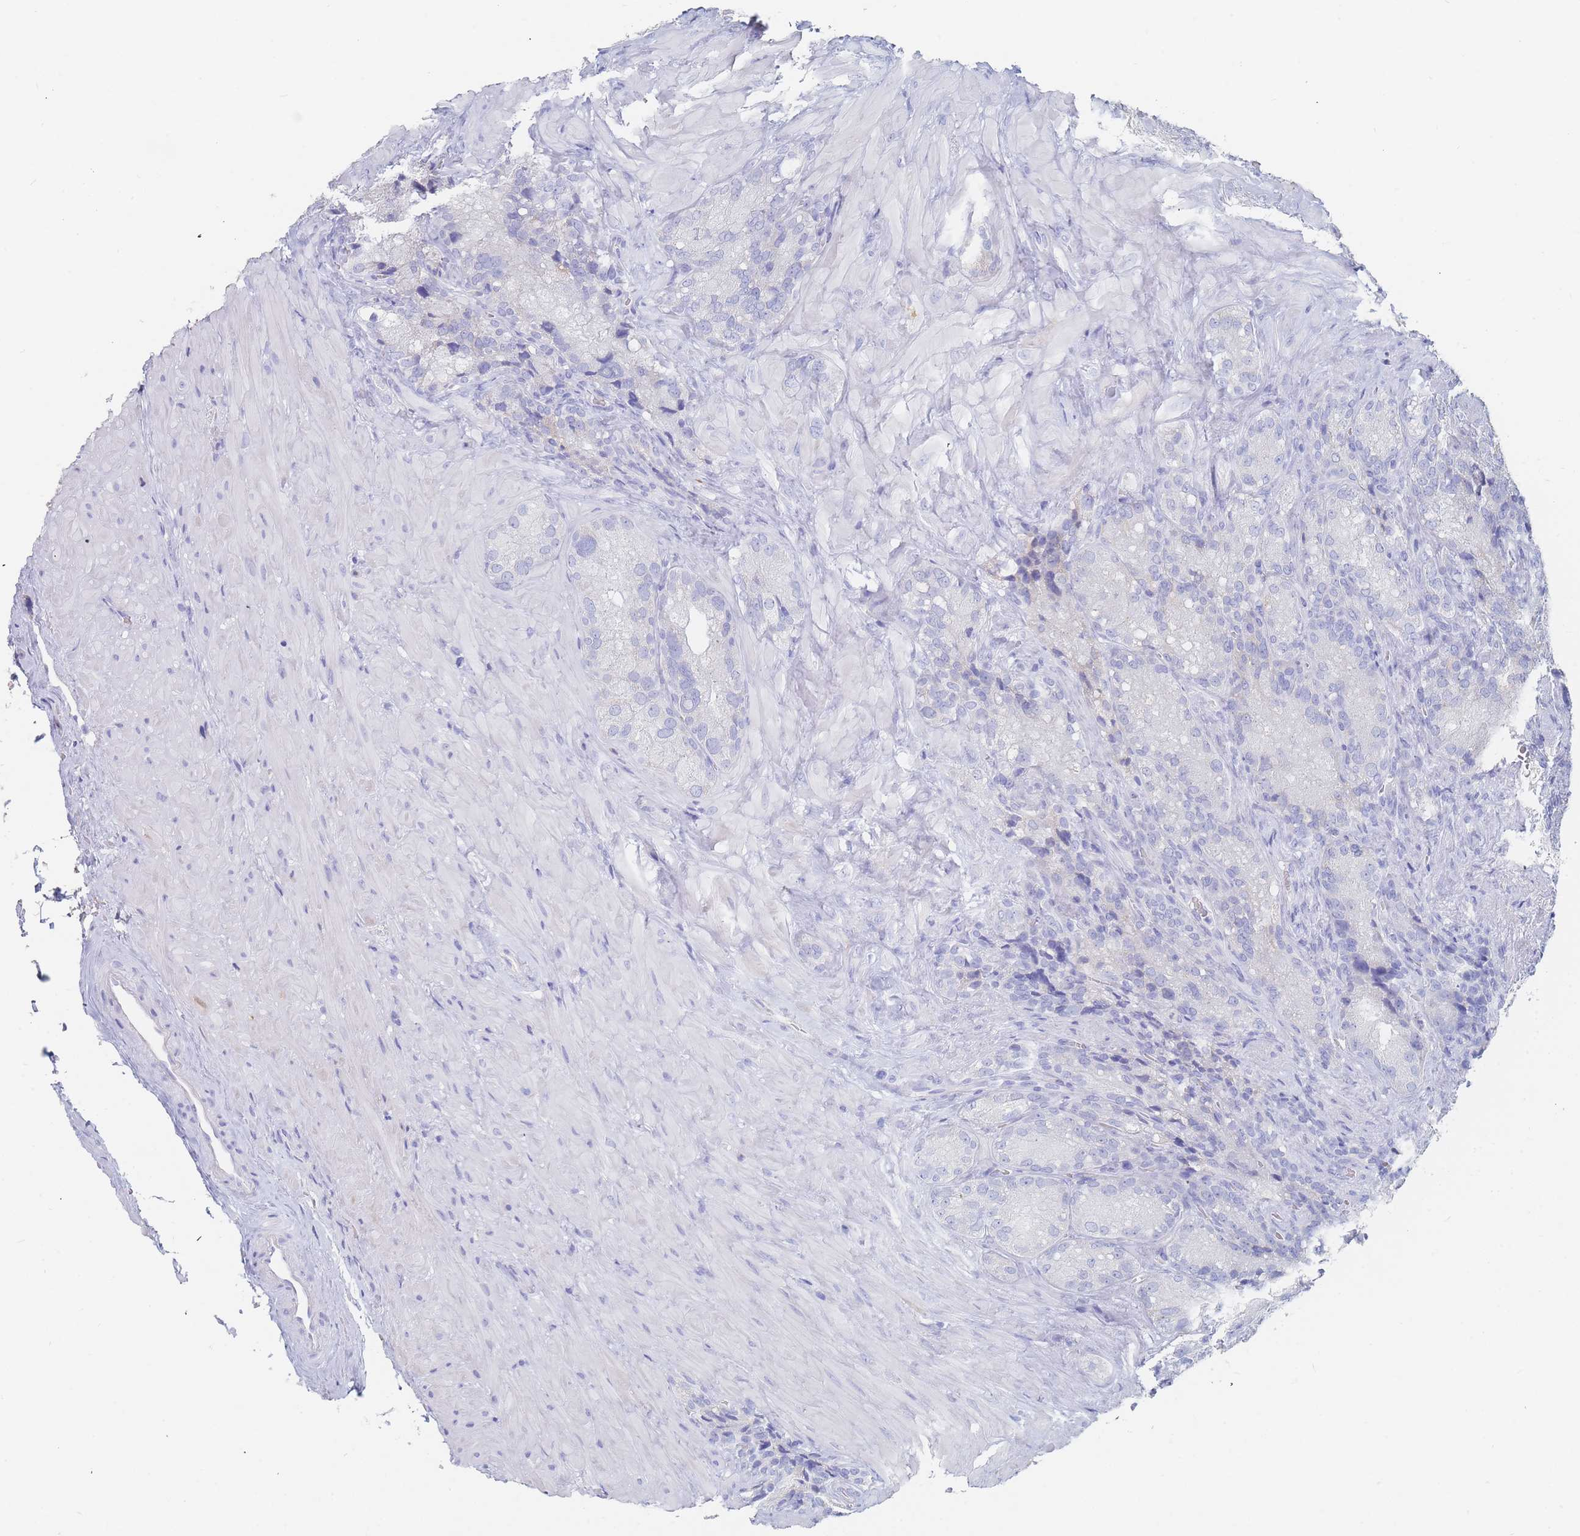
{"staining": {"intensity": "negative", "quantity": "none", "location": "none"}, "tissue": "seminal vesicle", "cell_type": "Glandular cells", "image_type": "normal", "snomed": [{"axis": "morphology", "description": "Normal tissue, NOS"}, {"axis": "topography", "description": "Seminal veicle"}], "caption": "Immunohistochemistry (IHC) of benign human seminal vesicle displays no positivity in glandular cells.", "gene": "SLC25A35", "patient": {"sex": "male", "age": 62}}